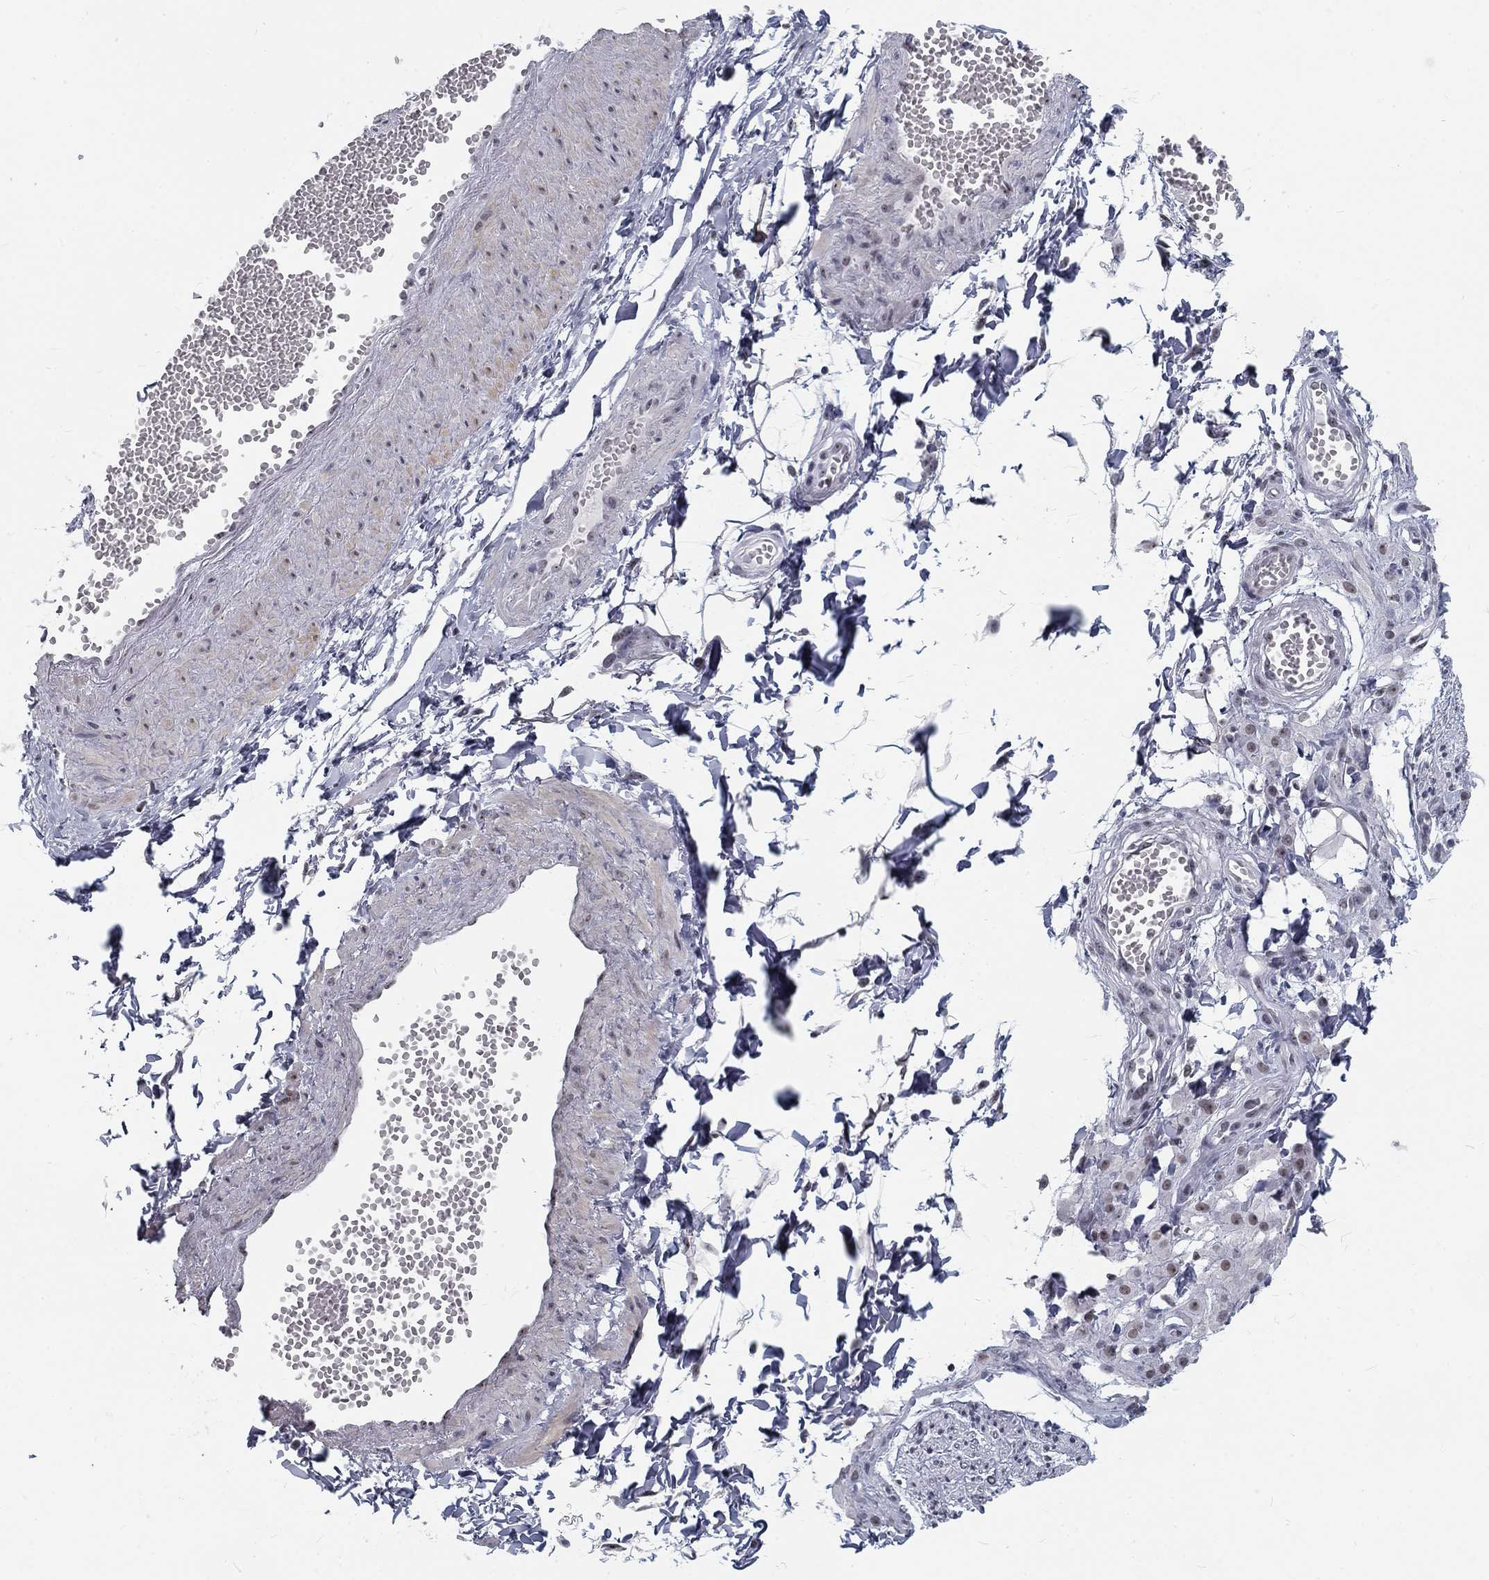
{"staining": {"intensity": "negative", "quantity": "none", "location": "none"}, "tissue": "adipose tissue", "cell_type": "Adipocytes", "image_type": "normal", "snomed": [{"axis": "morphology", "description": "Normal tissue, NOS"}, {"axis": "topography", "description": "Smooth muscle"}, {"axis": "topography", "description": "Peripheral nerve tissue"}], "caption": "Immunohistochemistry (IHC) of normal adipose tissue reveals no positivity in adipocytes.", "gene": "SNORC", "patient": {"sex": "male", "age": 22}}